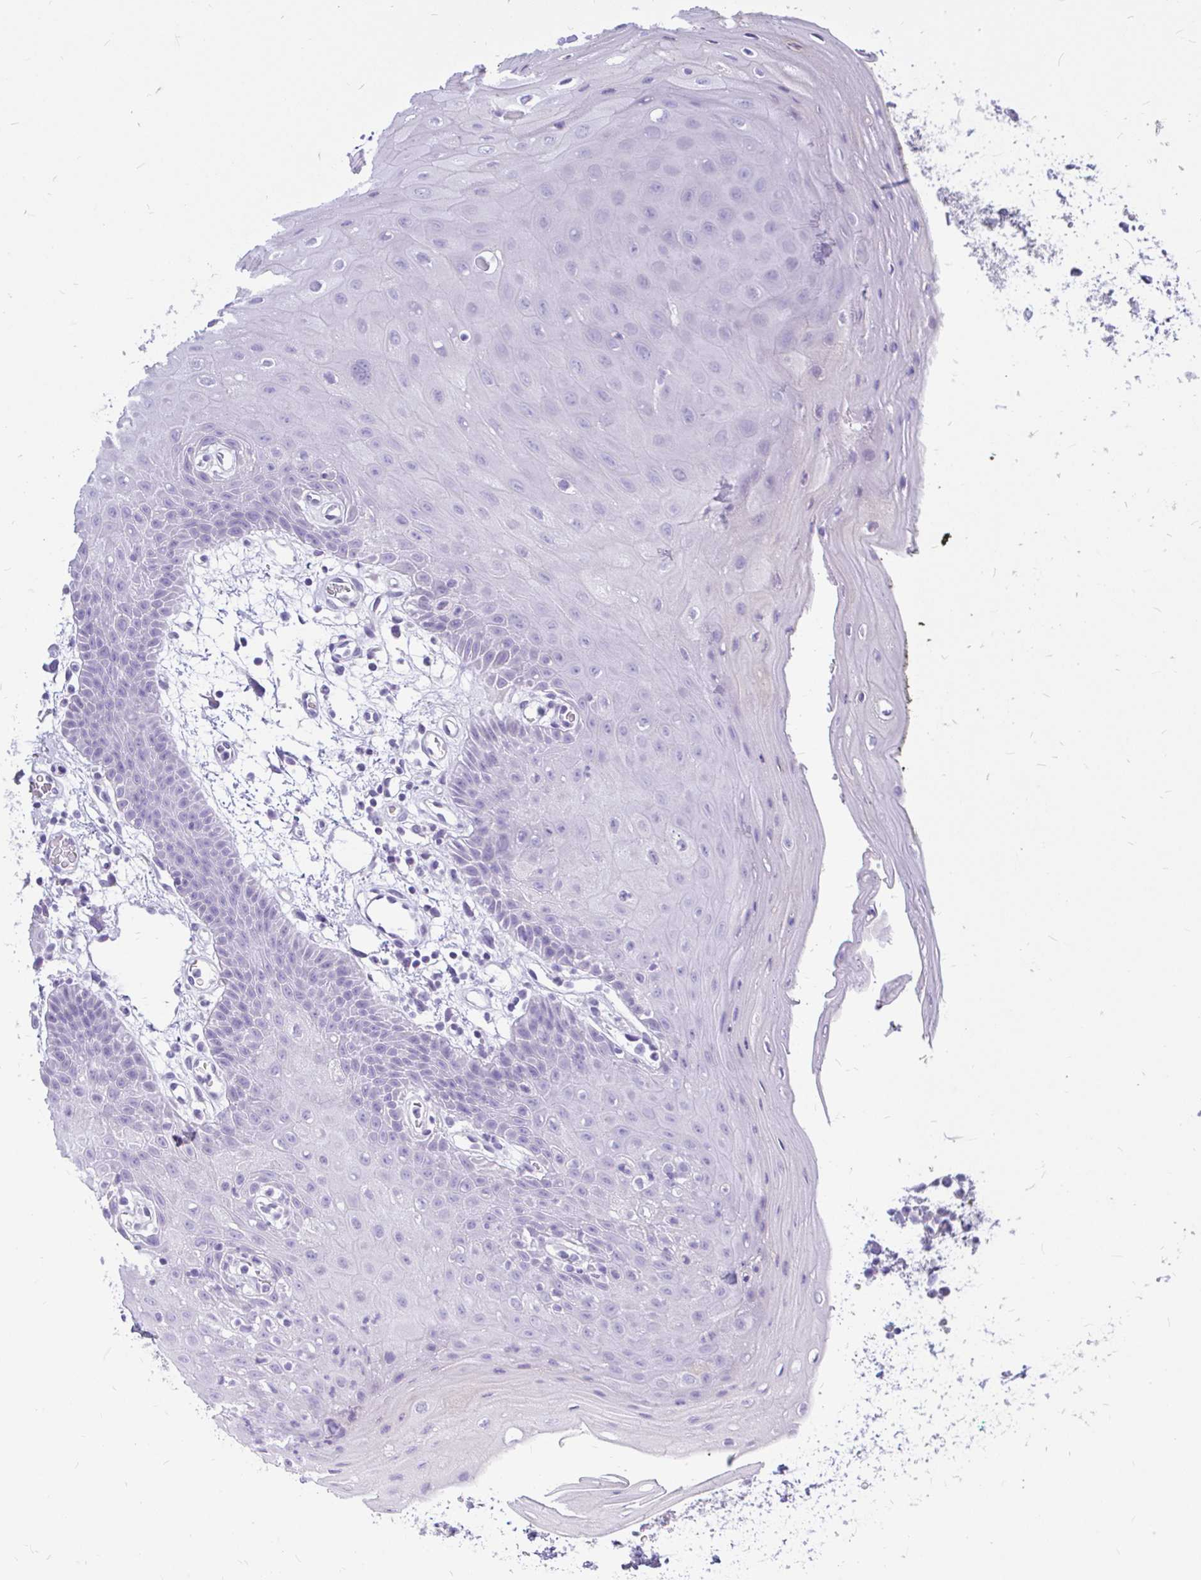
{"staining": {"intensity": "negative", "quantity": "none", "location": "none"}, "tissue": "oral mucosa", "cell_type": "Squamous epithelial cells", "image_type": "normal", "snomed": [{"axis": "morphology", "description": "Normal tissue, NOS"}, {"axis": "topography", "description": "Oral tissue"}], "caption": "The micrograph shows no staining of squamous epithelial cells in benign oral mucosa.", "gene": "MAP1LC3A", "patient": {"sex": "female", "age": 59}}